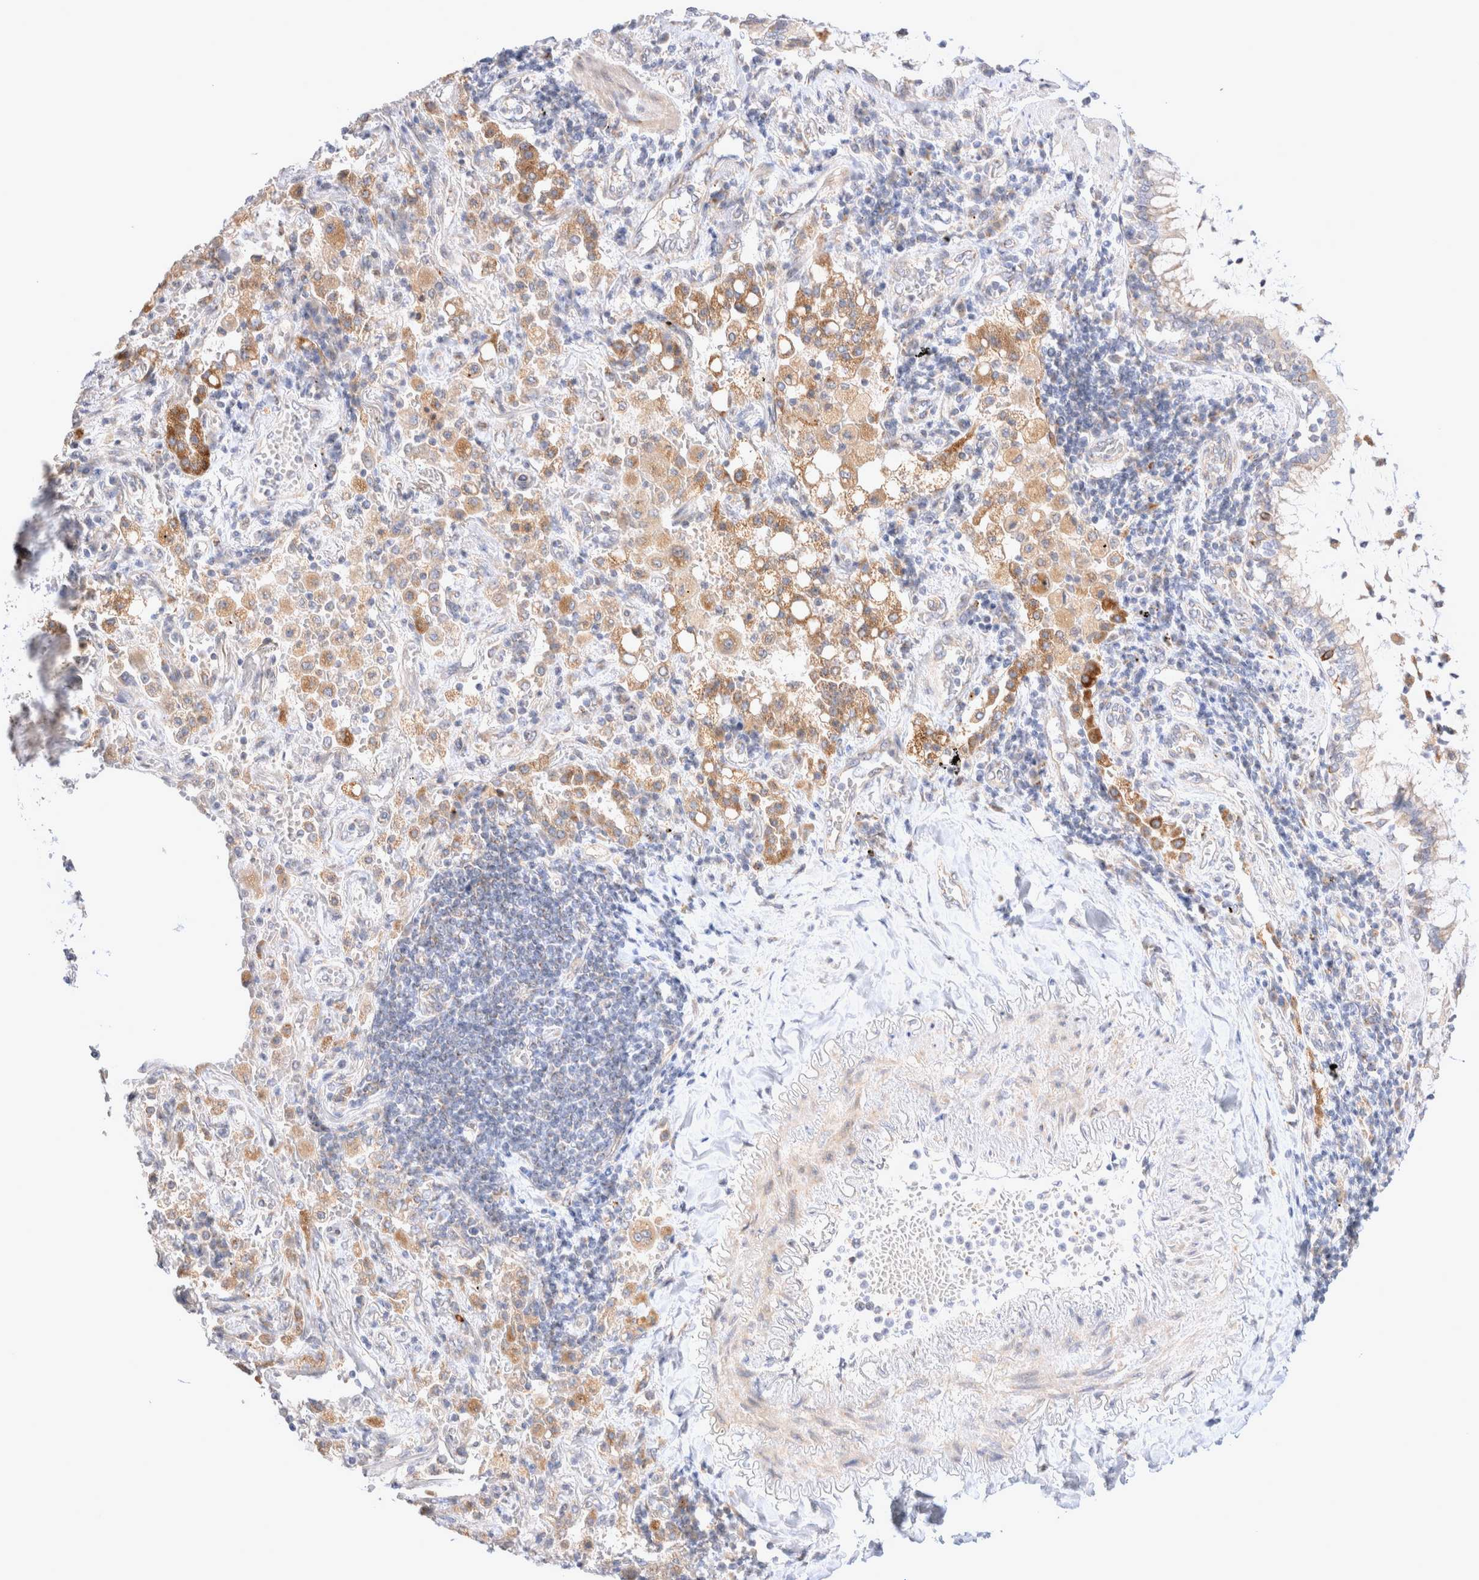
{"staining": {"intensity": "moderate", "quantity": "25%-75%", "location": "cytoplasmic/membranous"}, "tissue": "lung cancer", "cell_type": "Tumor cells", "image_type": "cancer", "snomed": [{"axis": "morphology", "description": "Adenocarcinoma, NOS"}, {"axis": "topography", "description": "Lung"}], "caption": "IHC (DAB) staining of human adenocarcinoma (lung) shows moderate cytoplasmic/membranous protein positivity in about 25%-75% of tumor cells.", "gene": "NPC1", "patient": {"sex": "female", "age": 65}}